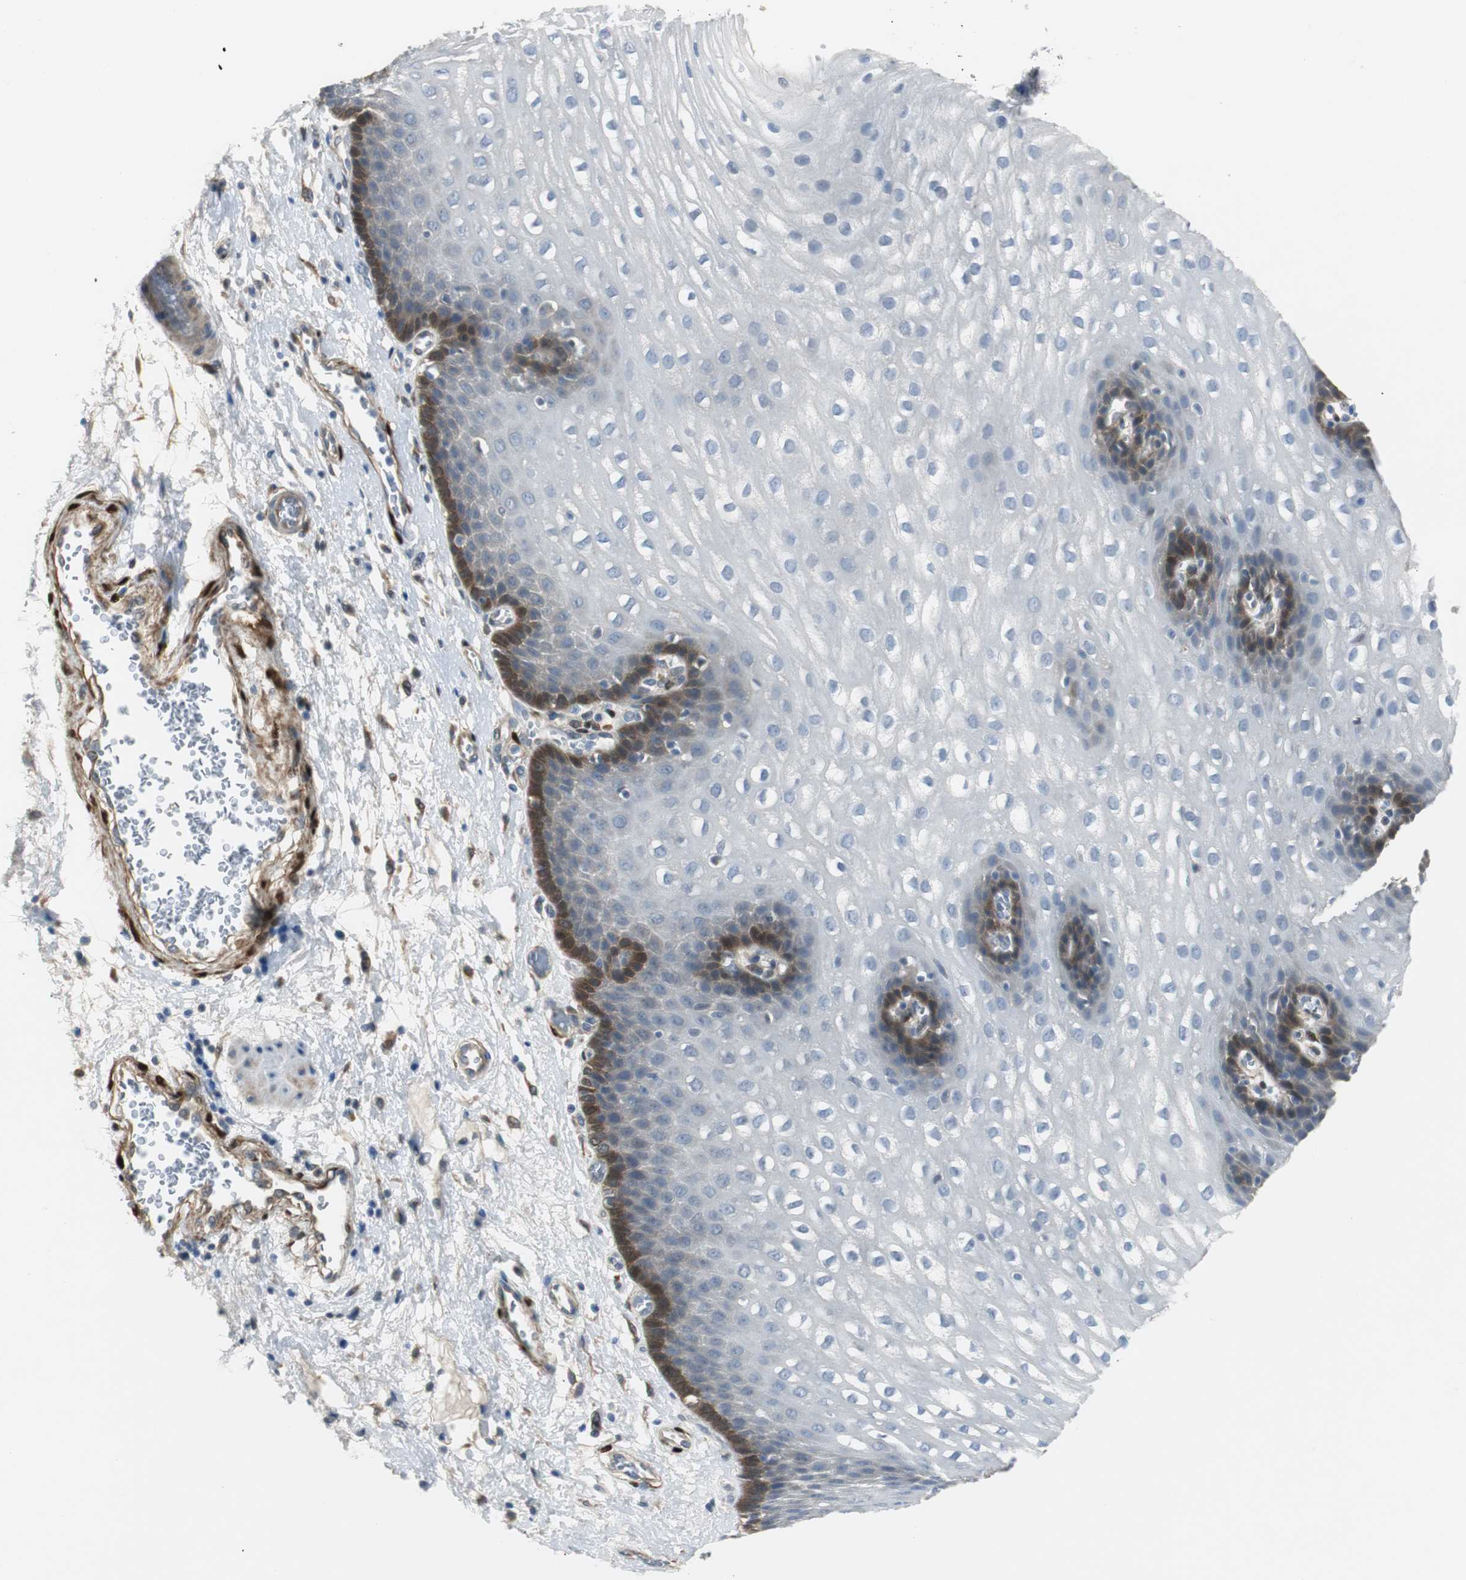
{"staining": {"intensity": "moderate", "quantity": "<25%", "location": "cytoplasmic/membranous"}, "tissue": "esophagus", "cell_type": "Squamous epithelial cells", "image_type": "normal", "snomed": [{"axis": "morphology", "description": "Normal tissue, NOS"}, {"axis": "topography", "description": "Esophagus"}], "caption": "Immunohistochemistry histopathology image of normal esophagus stained for a protein (brown), which displays low levels of moderate cytoplasmic/membranous positivity in about <25% of squamous epithelial cells.", "gene": "FHL2", "patient": {"sex": "male", "age": 48}}